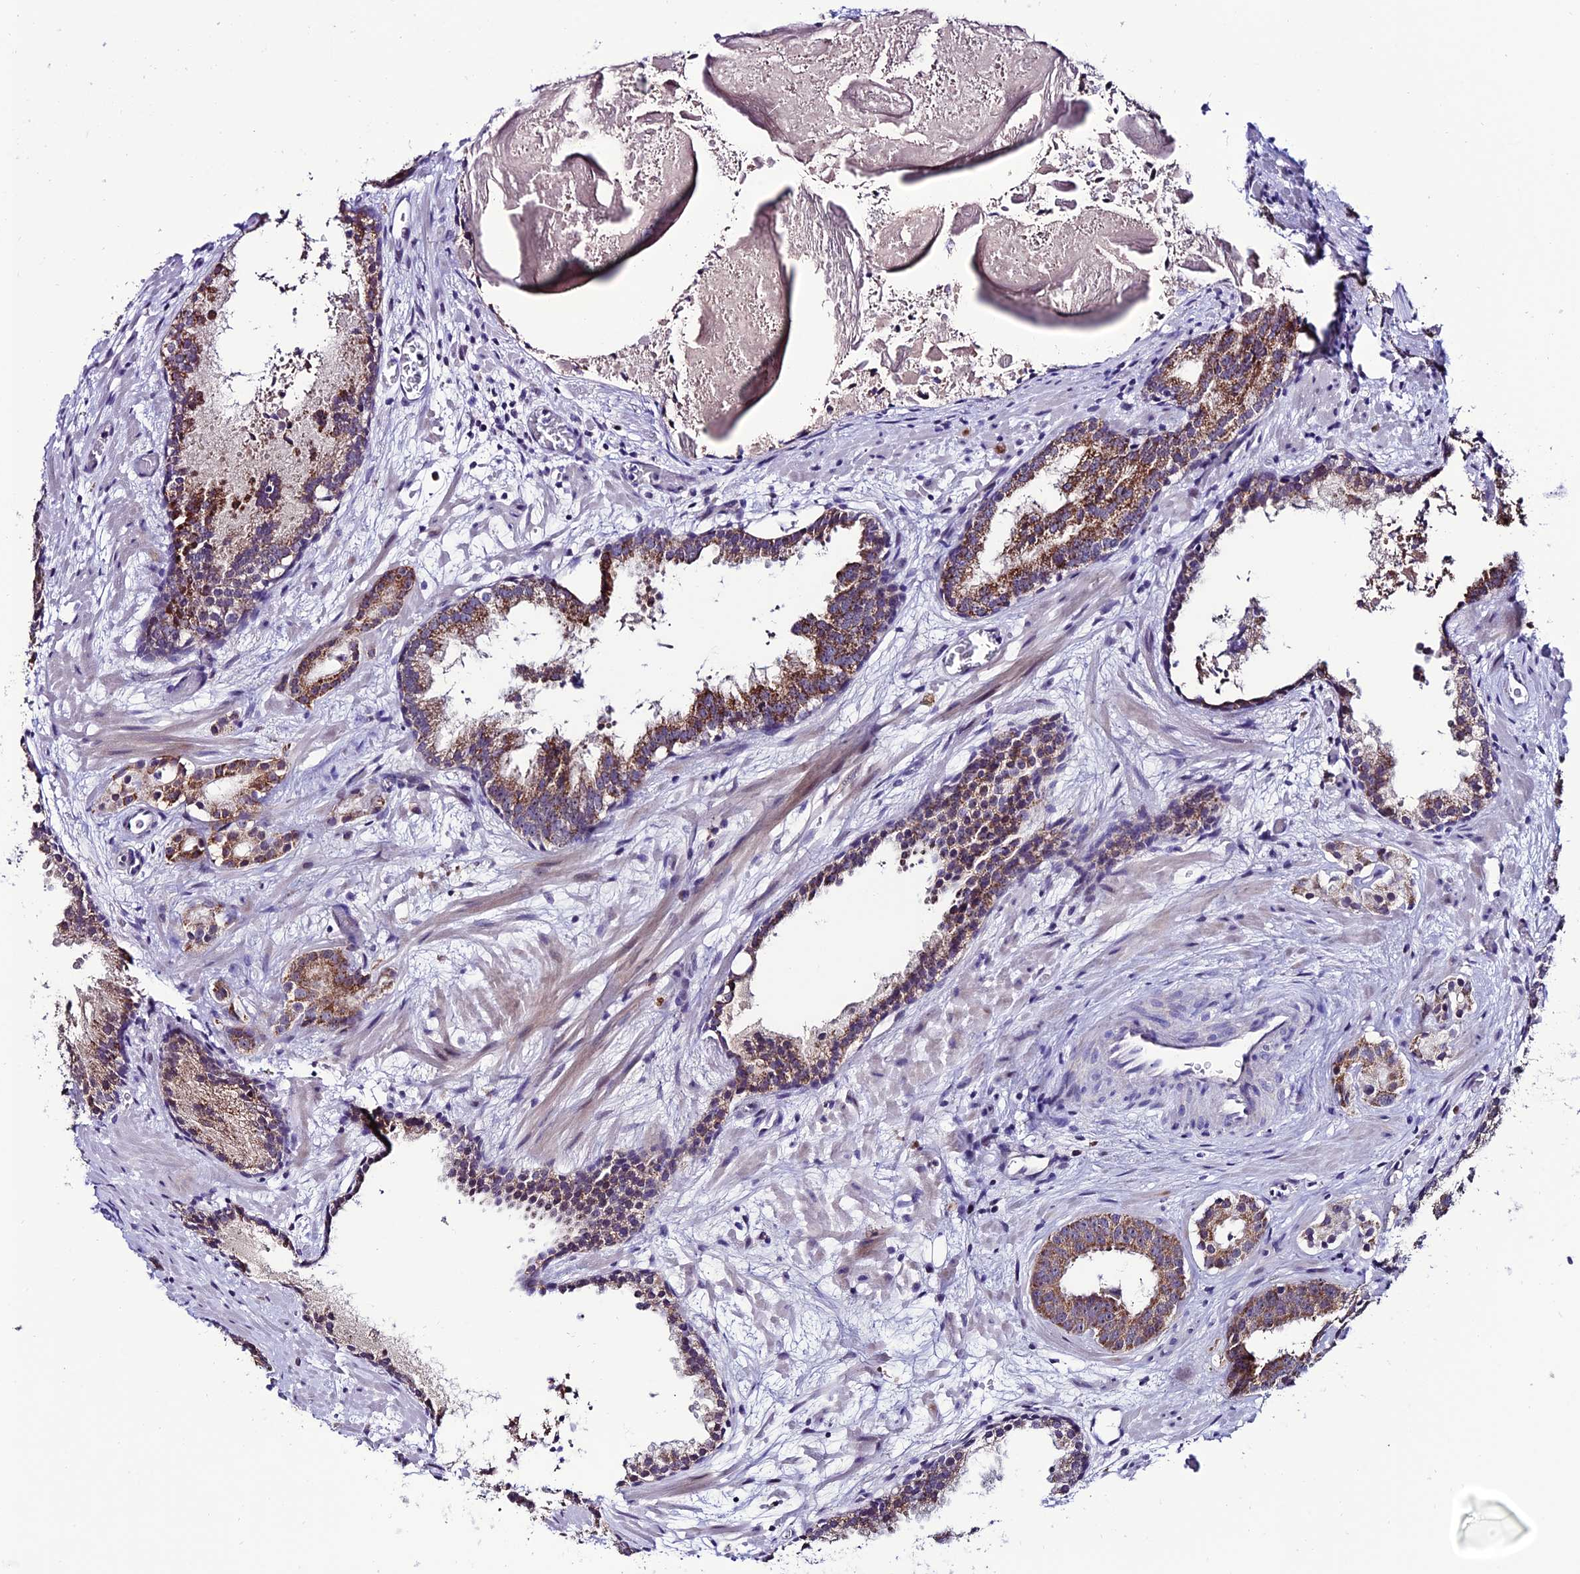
{"staining": {"intensity": "moderate", "quantity": ">75%", "location": "cytoplasmic/membranous"}, "tissue": "prostate cancer", "cell_type": "Tumor cells", "image_type": "cancer", "snomed": [{"axis": "morphology", "description": "Adenocarcinoma, High grade"}, {"axis": "topography", "description": "Prostate"}], "caption": "Human prostate cancer stained with a brown dye demonstrates moderate cytoplasmic/membranous positive expression in about >75% of tumor cells.", "gene": "SLC10A1", "patient": {"sex": "male", "age": 57}}